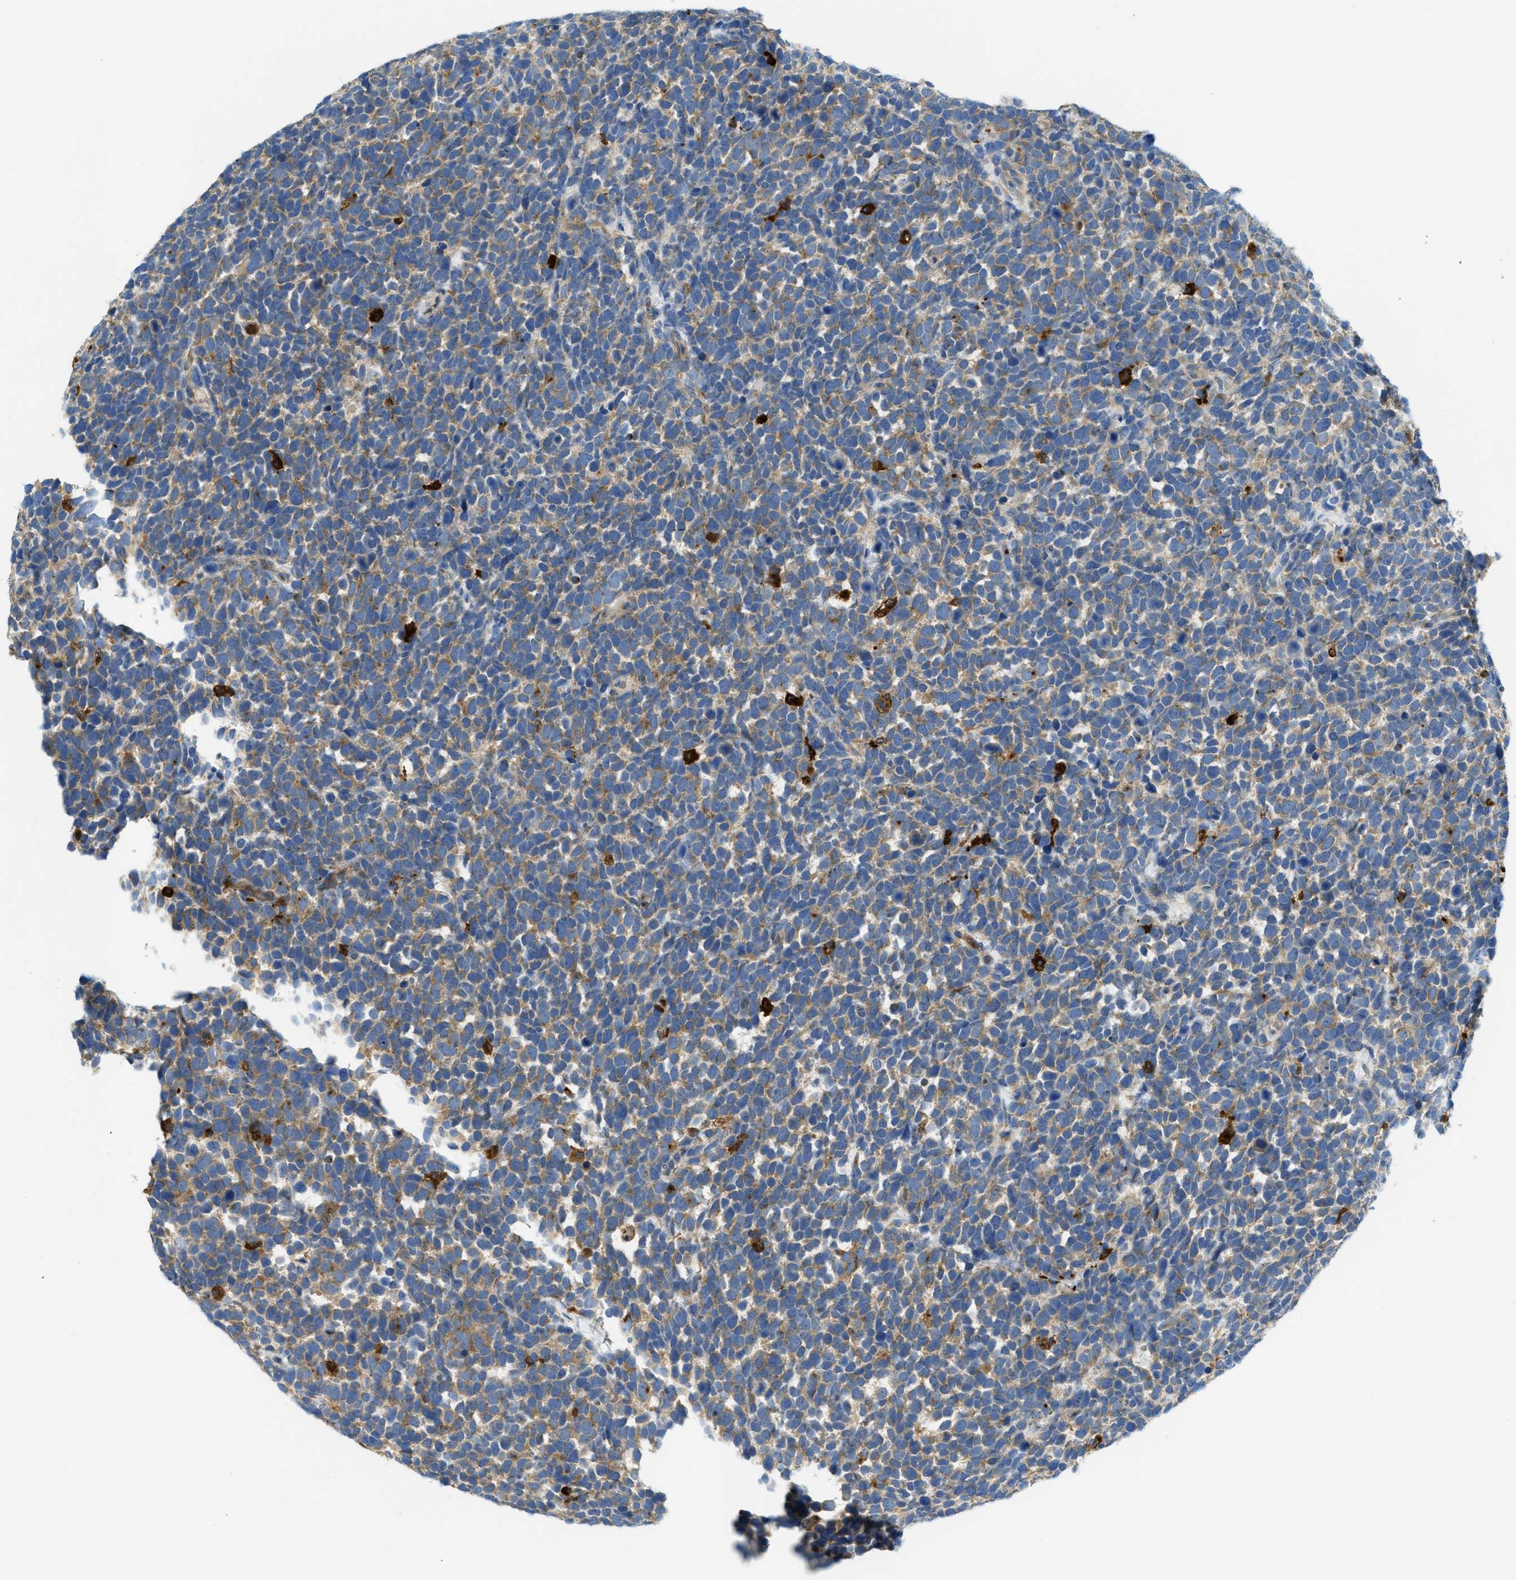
{"staining": {"intensity": "weak", "quantity": ">75%", "location": "cytoplasmic/membranous"}, "tissue": "urothelial cancer", "cell_type": "Tumor cells", "image_type": "cancer", "snomed": [{"axis": "morphology", "description": "Urothelial carcinoma, High grade"}, {"axis": "topography", "description": "Urinary bladder"}], "caption": "Urothelial carcinoma (high-grade) stained with a brown dye reveals weak cytoplasmic/membranous positive positivity in about >75% of tumor cells.", "gene": "RFFL", "patient": {"sex": "female", "age": 82}}